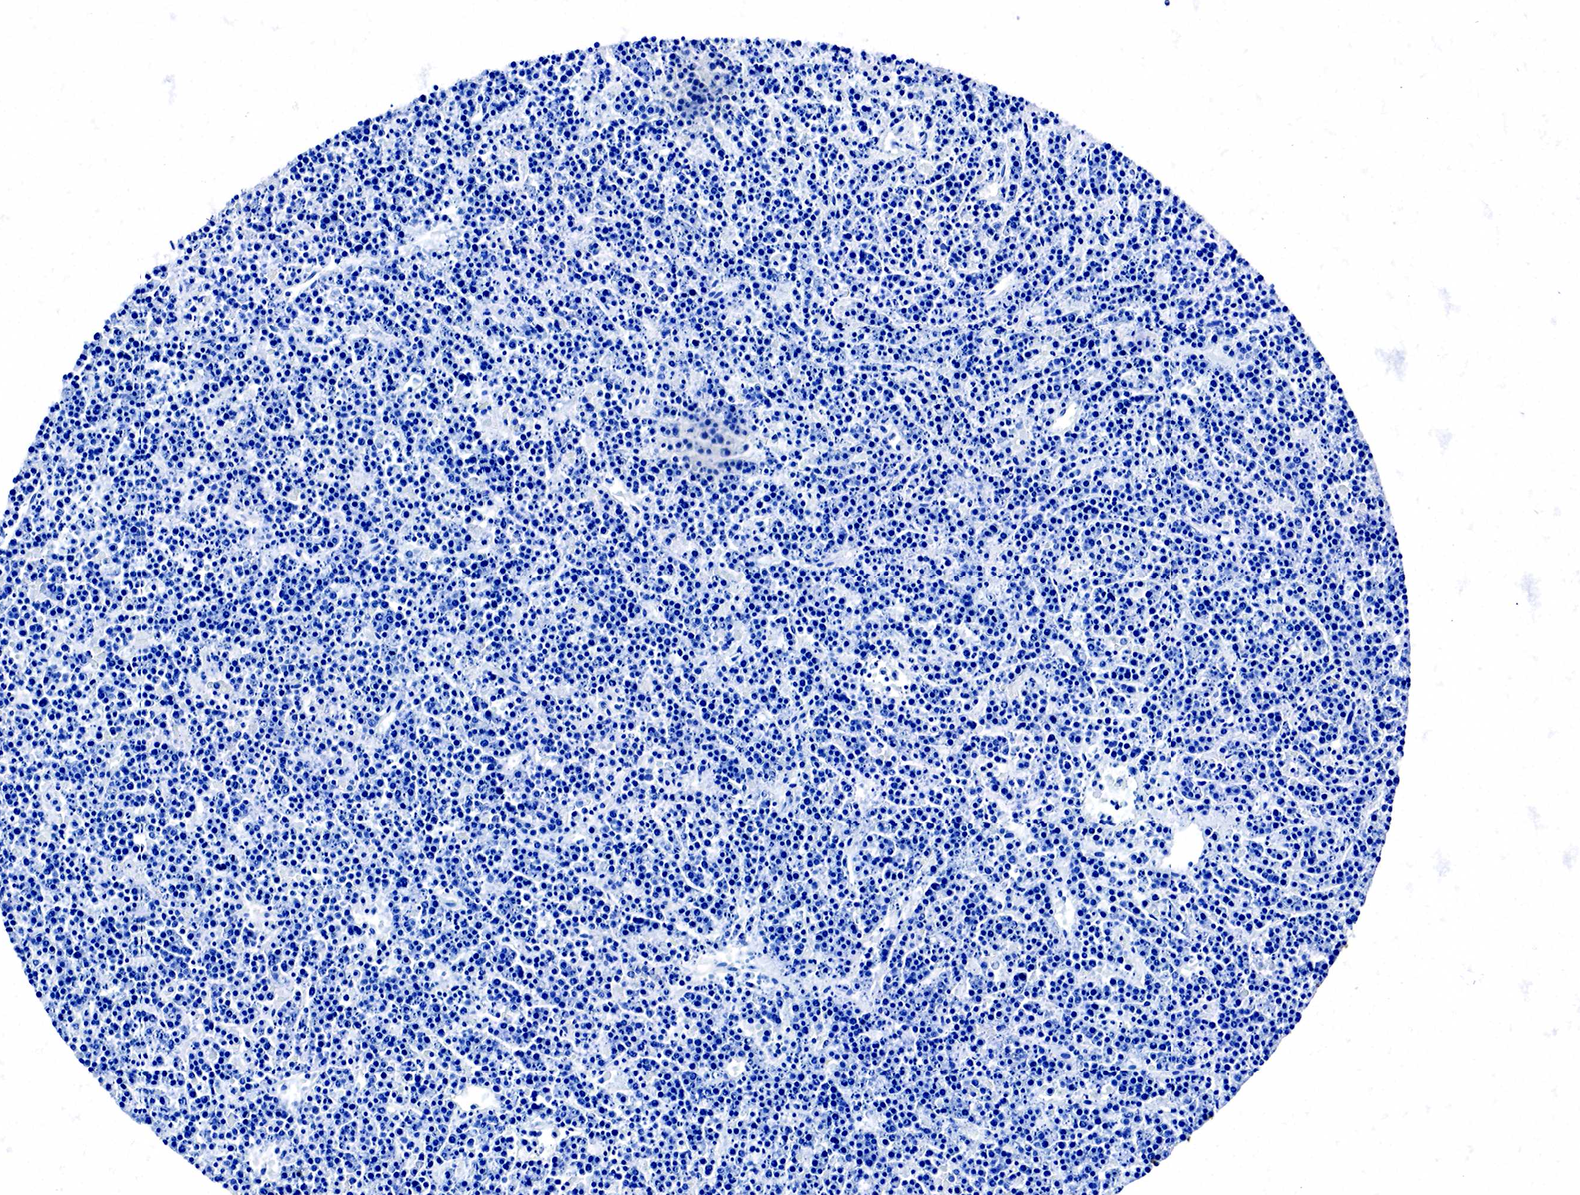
{"staining": {"intensity": "negative", "quantity": "none", "location": "none"}, "tissue": "lymphoma", "cell_type": "Tumor cells", "image_type": "cancer", "snomed": [{"axis": "morphology", "description": "Malignant lymphoma, non-Hodgkin's type, High grade"}, {"axis": "topography", "description": "Ovary"}], "caption": "High-grade malignant lymphoma, non-Hodgkin's type was stained to show a protein in brown. There is no significant staining in tumor cells.", "gene": "ACP3", "patient": {"sex": "female", "age": 56}}